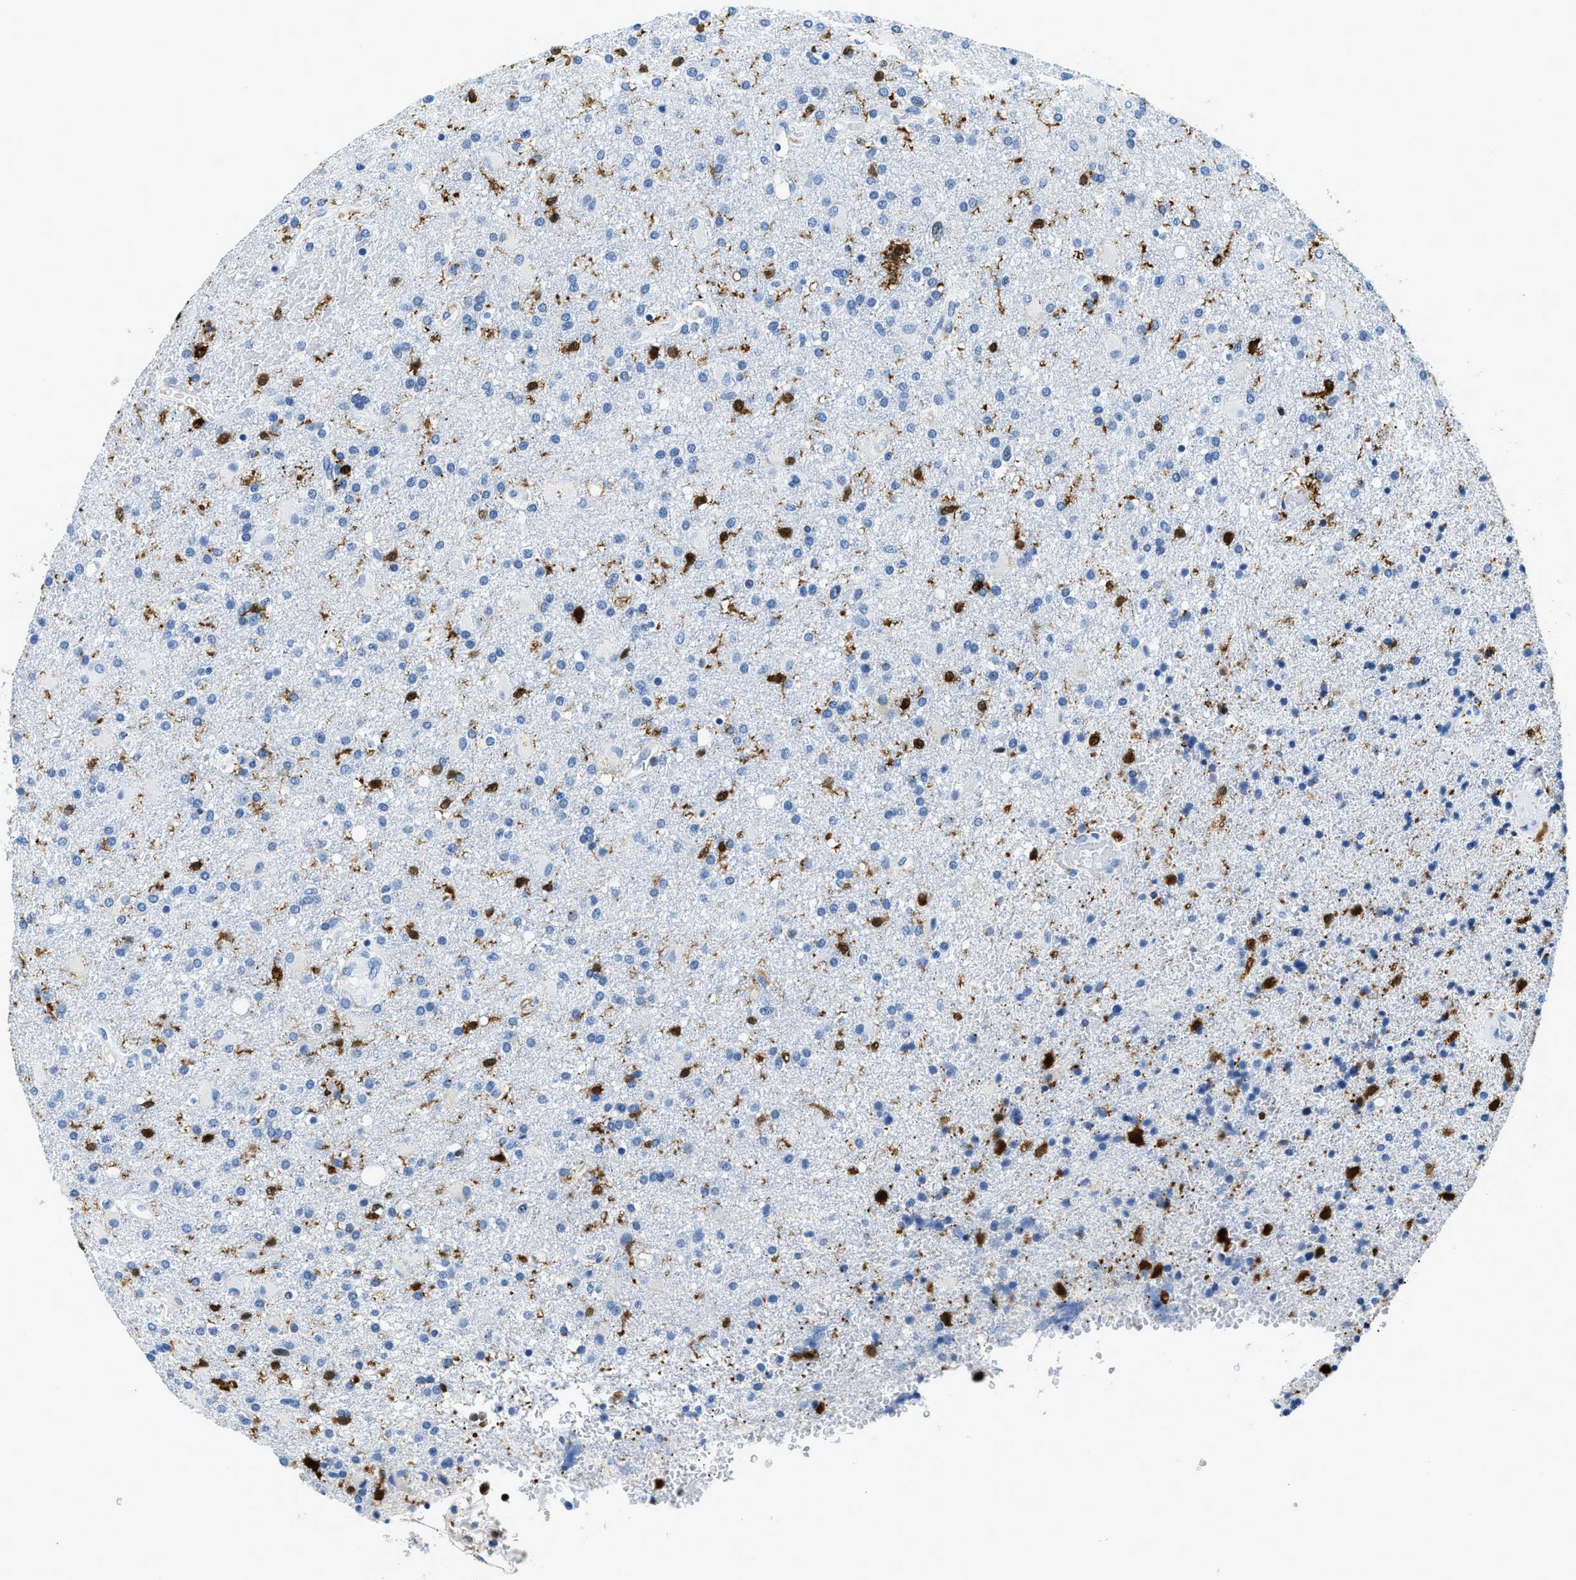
{"staining": {"intensity": "negative", "quantity": "none", "location": "none"}, "tissue": "glioma", "cell_type": "Tumor cells", "image_type": "cancer", "snomed": [{"axis": "morphology", "description": "Glioma, malignant, High grade"}, {"axis": "topography", "description": "Brain"}], "caption": "Human malignant glioma (high-grade) stained for a protein using immunohistochemistry (IHC) shows no positivity in tumor cells.", "gene": "CAPG", "patient": {"sex": "male", "age": 72}}